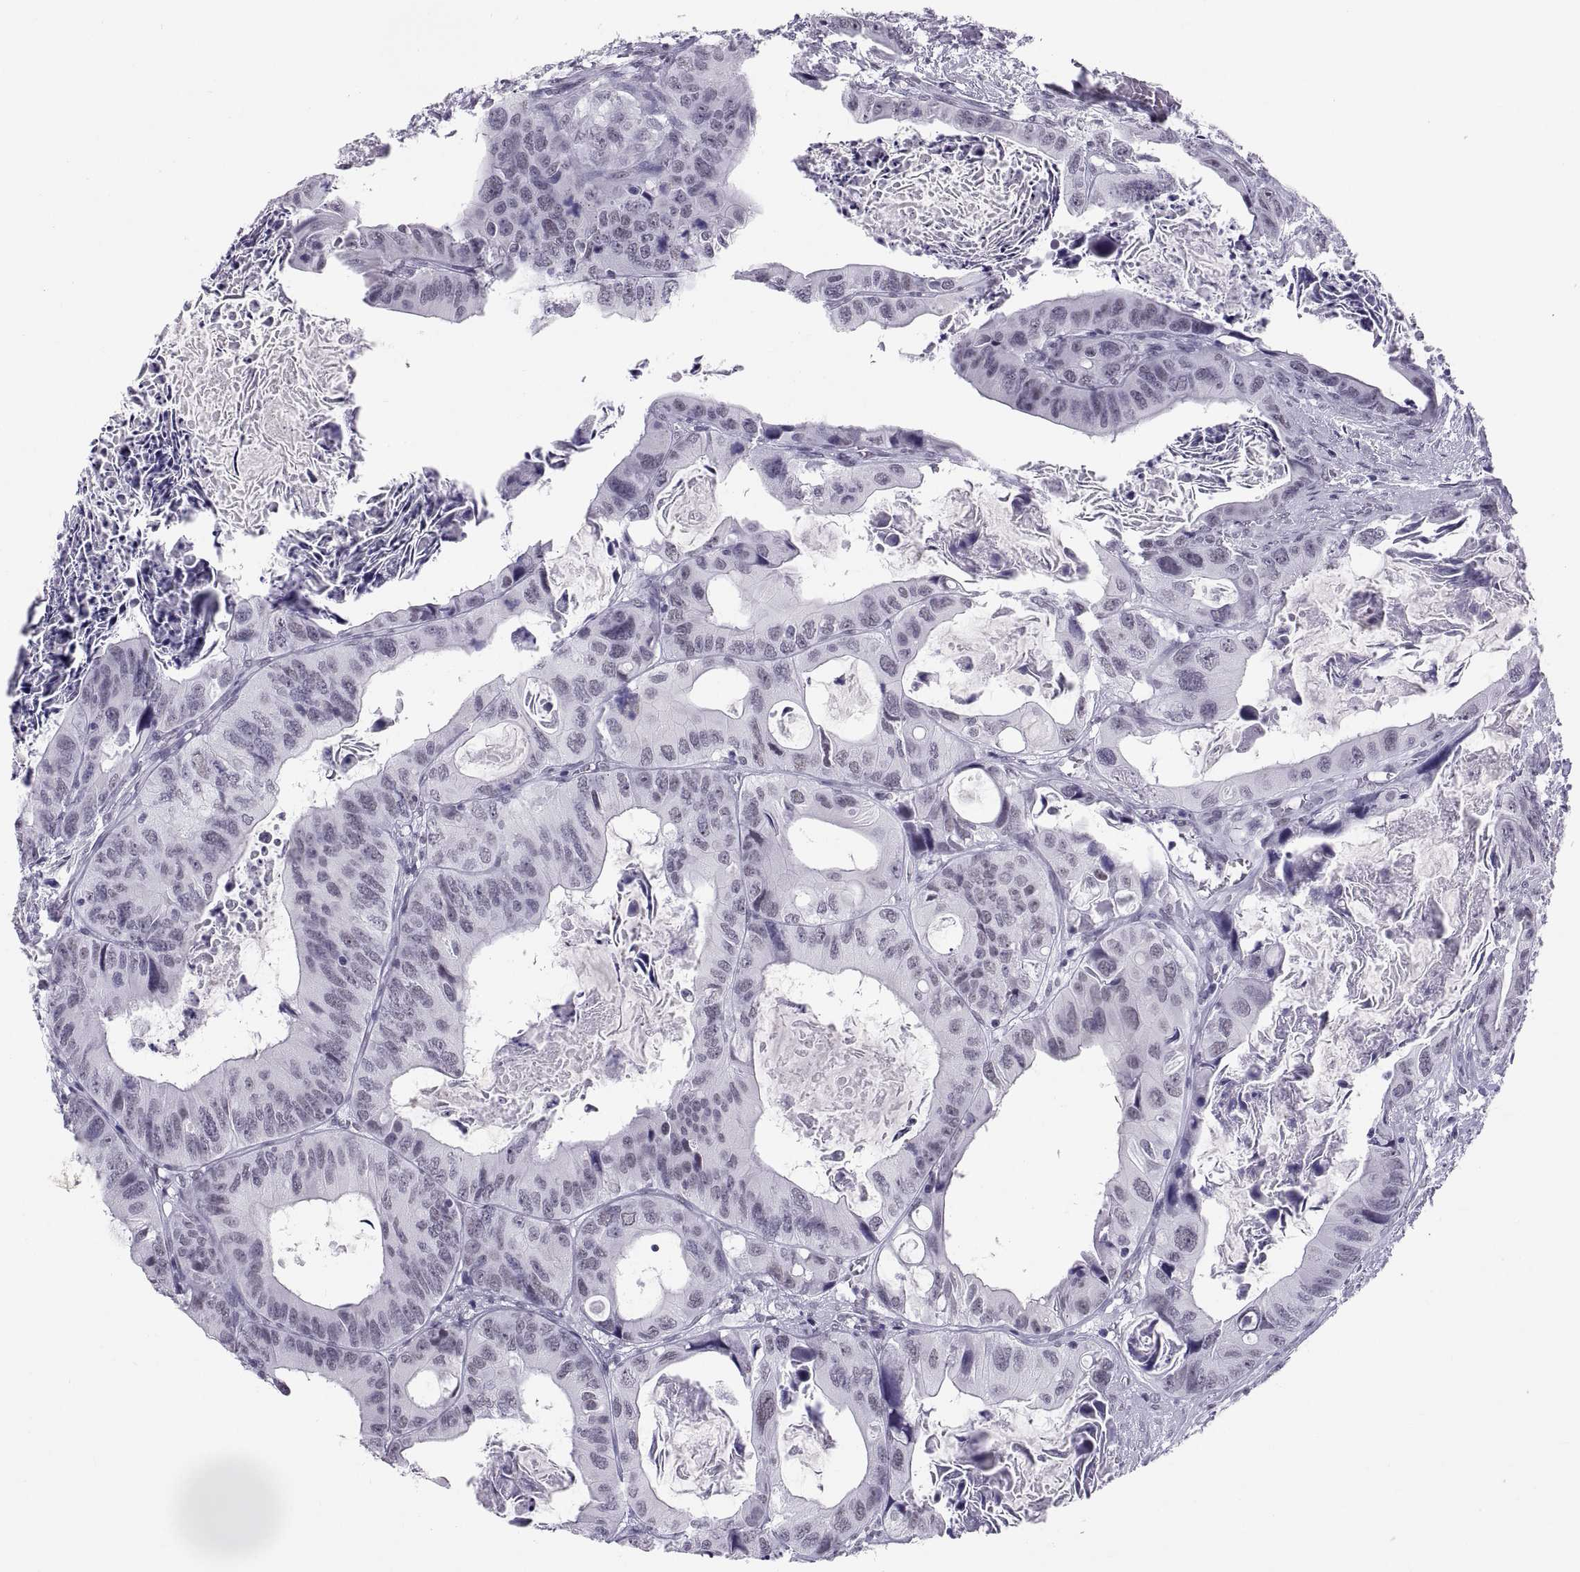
{"staining": {"intensity": "negative", "quantity": "none", "location": "none"}, "tissue": "colorectal cancer", "cell_type": "Tumor cells", "image_type": "cancer", "snomed": [{"axis": "morphology", "description": "Adenocarcinoma, NOS"}, {"axis": "topography", "description": "Rectum"}], "caption": "Image shows no significant protein expression in tumor cells of adenocarcinoma (colorectal).", "gene": "NEUROD6", "patient": {"sex": "male", "age": 64}}